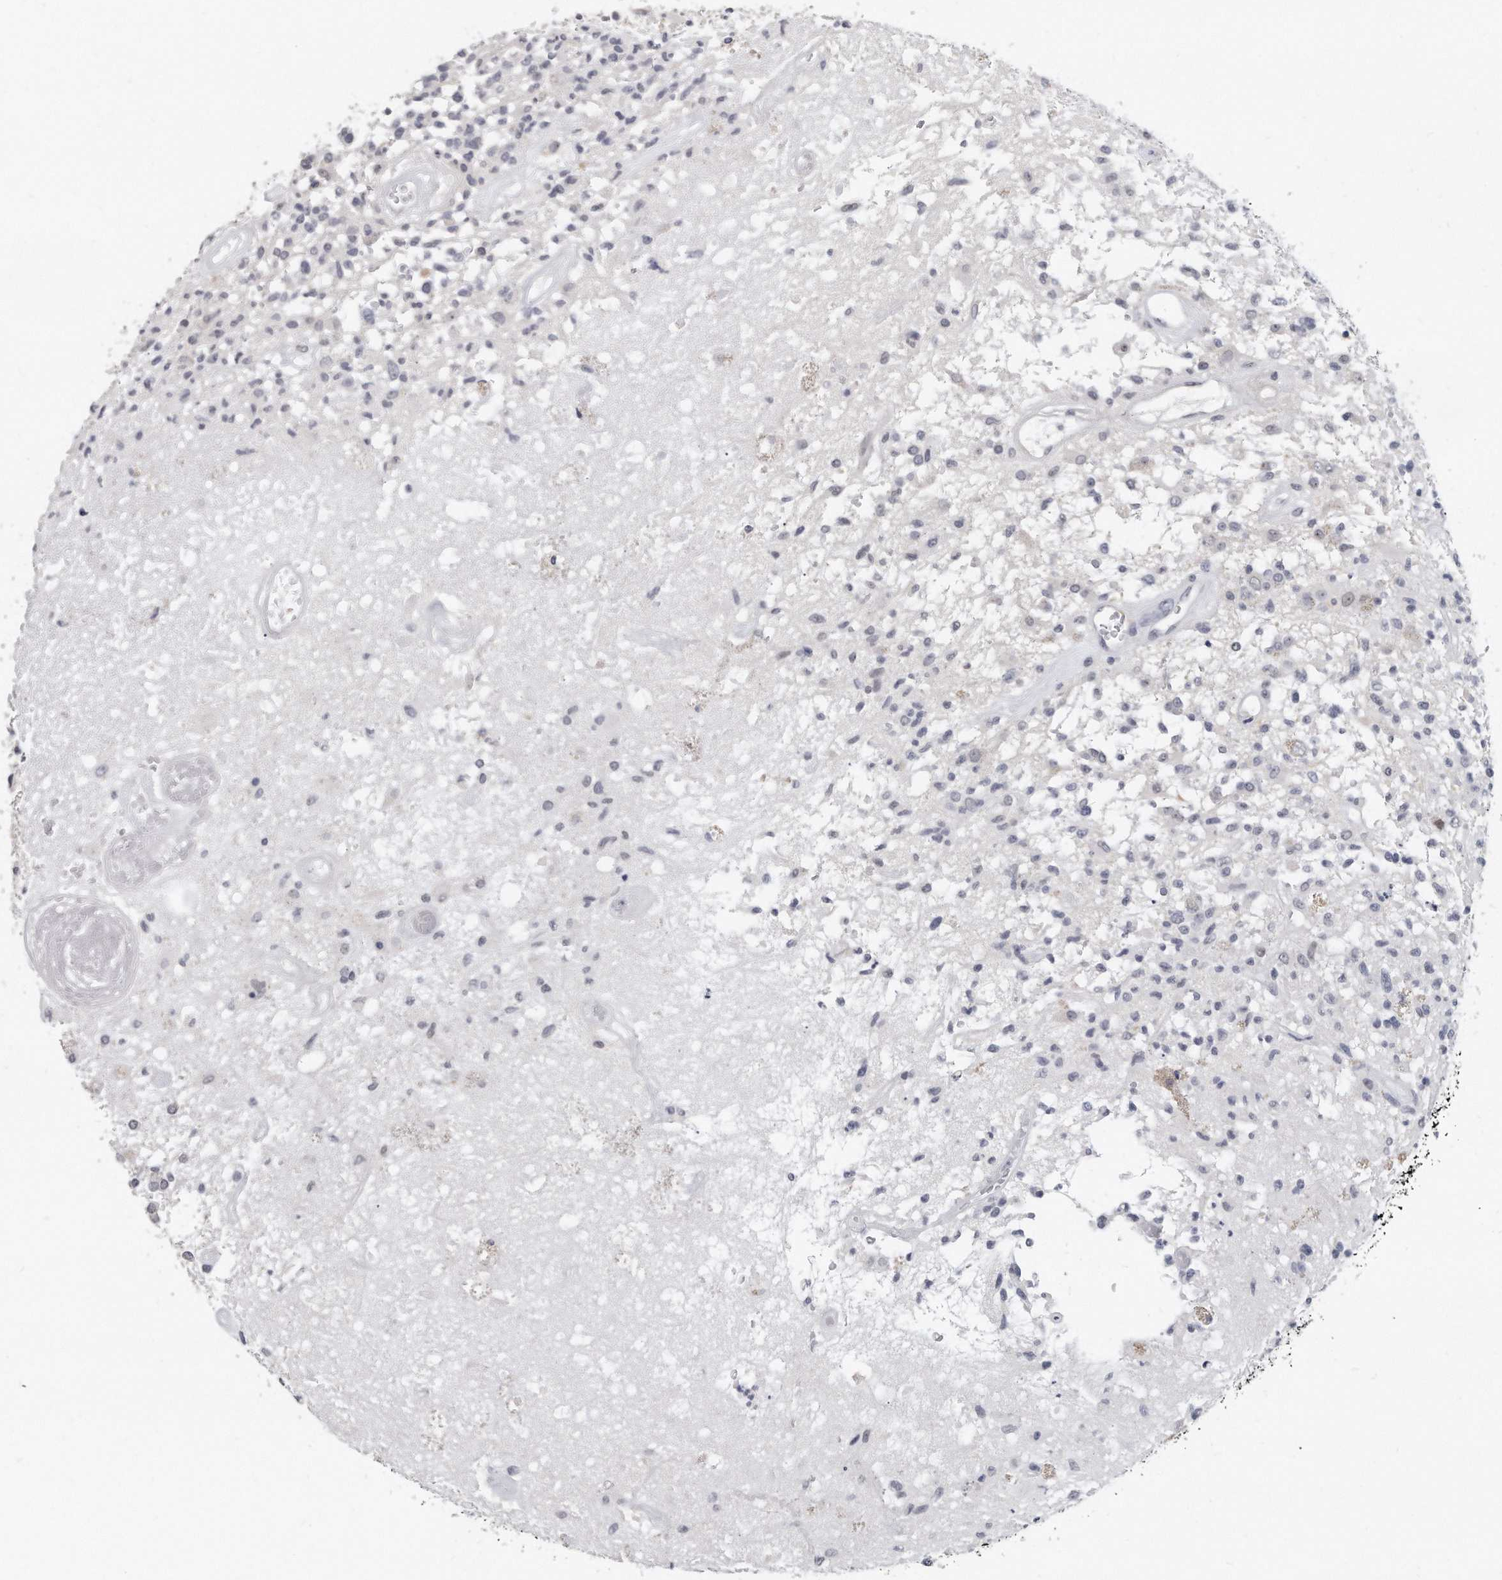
{"staining": {"intensity": "negative", "quantity": "none", "location": "none"}, "tissue": "glioma", "cell_type": "Tumor cells", "image_type": "cancer", "snomed": [{"axis": "morphology", "description": "Glioma, malignant, High grade"}, {"axis": "morphology", "description": "Glioblastoma, NOS"}, {"axis": "topography", "description": "Brain"}], "caption": "This is an immunohistochemistry photomicrograph of glioma. There is no positivity in tumor cells.", "gene": "TFCP2L1", "patient": {"sex": "male", "age": 60}}